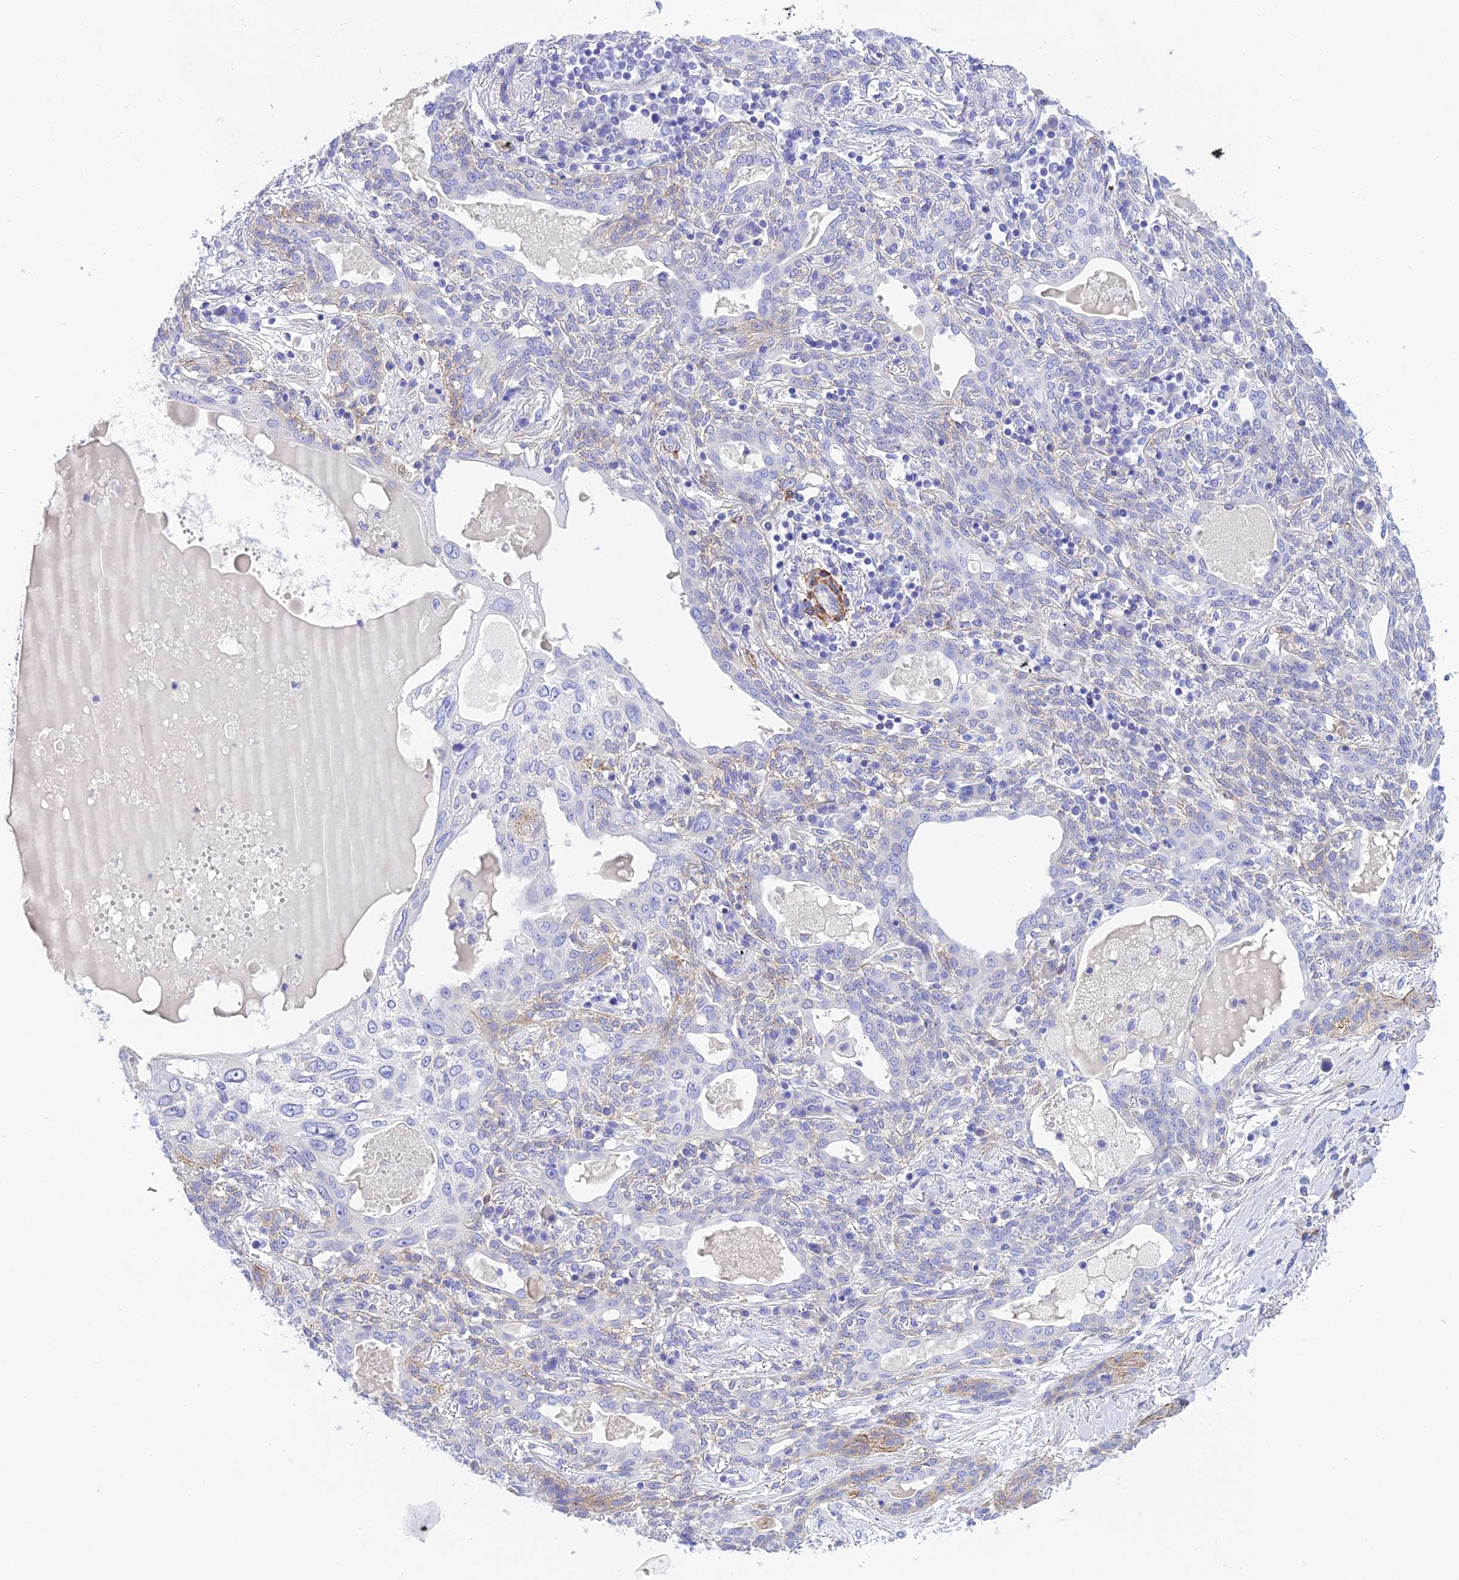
{"staining": {"intensity": "negative", "quantity": "none", "location": "none"}, "tissue": "lung cancer", "cell_type": "Tumor cells", "image_type": "cancer", "snomed": [{"axis": "morphology", "description": "Squamous cell carcinoma, NOS"}, {"axis": "topography", "description": "Lung"}], "caption": "An image of lung cancer stained for a protein reveals no brown staining in tumor cells.", "gene": "ZDHHC16", "patient": {"sex": "female", "age": 70}}